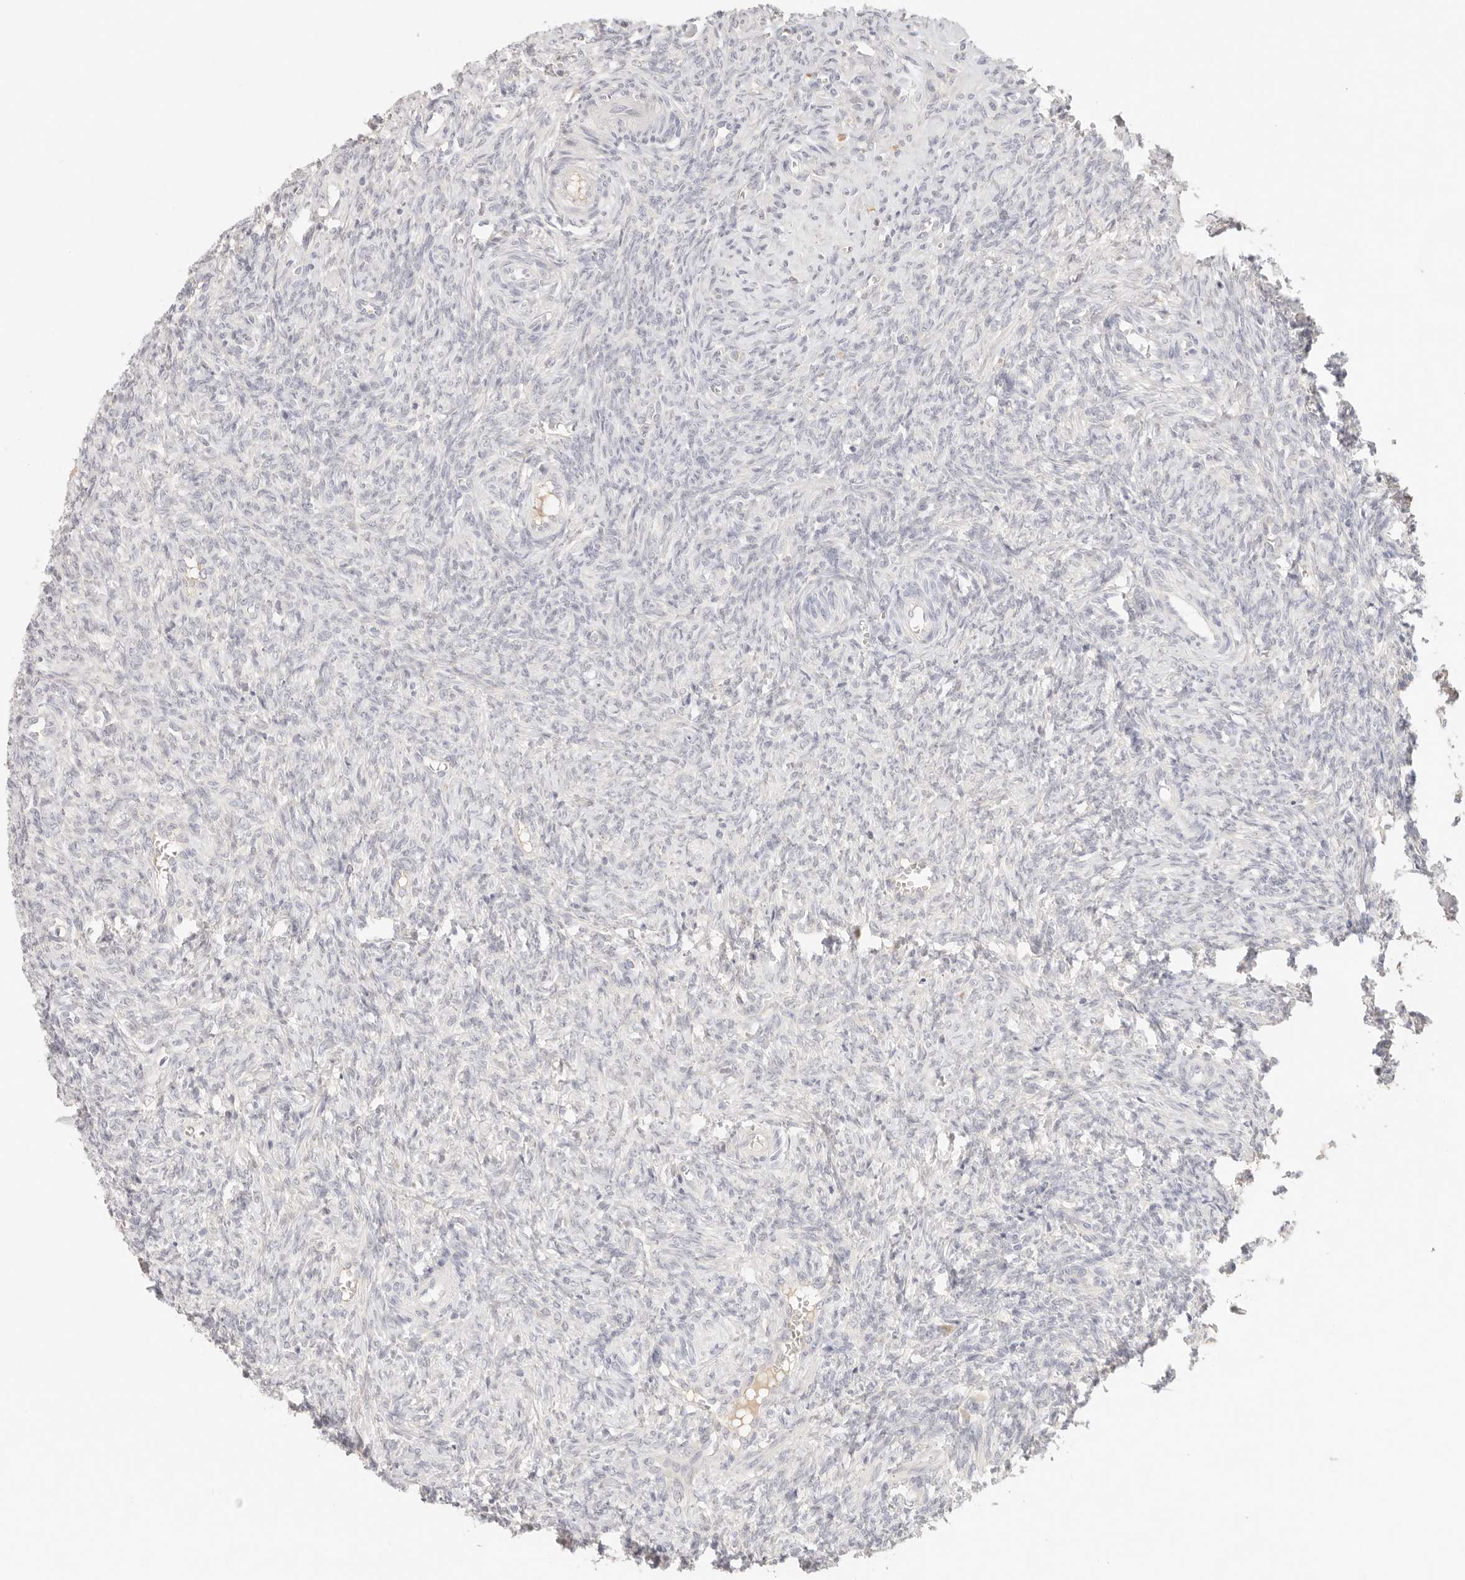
{"staining": {"intensity": "negative", "quantity": "none", "location": "none"}, "tissue": "ovary", "cell_type": "Follicle cells", "image_type": "normal", "snomed": [{"axis": "morphology", "description": "Normal tissue, NOS"}, {"axis": "topography", "description": "Ovary"}], "caption": "This is an IHC micrograph of benign human ovary. There is no expression in follicle cells.", "gene": "SPHK1", "patient": {"sex": "female", "age": 41}}